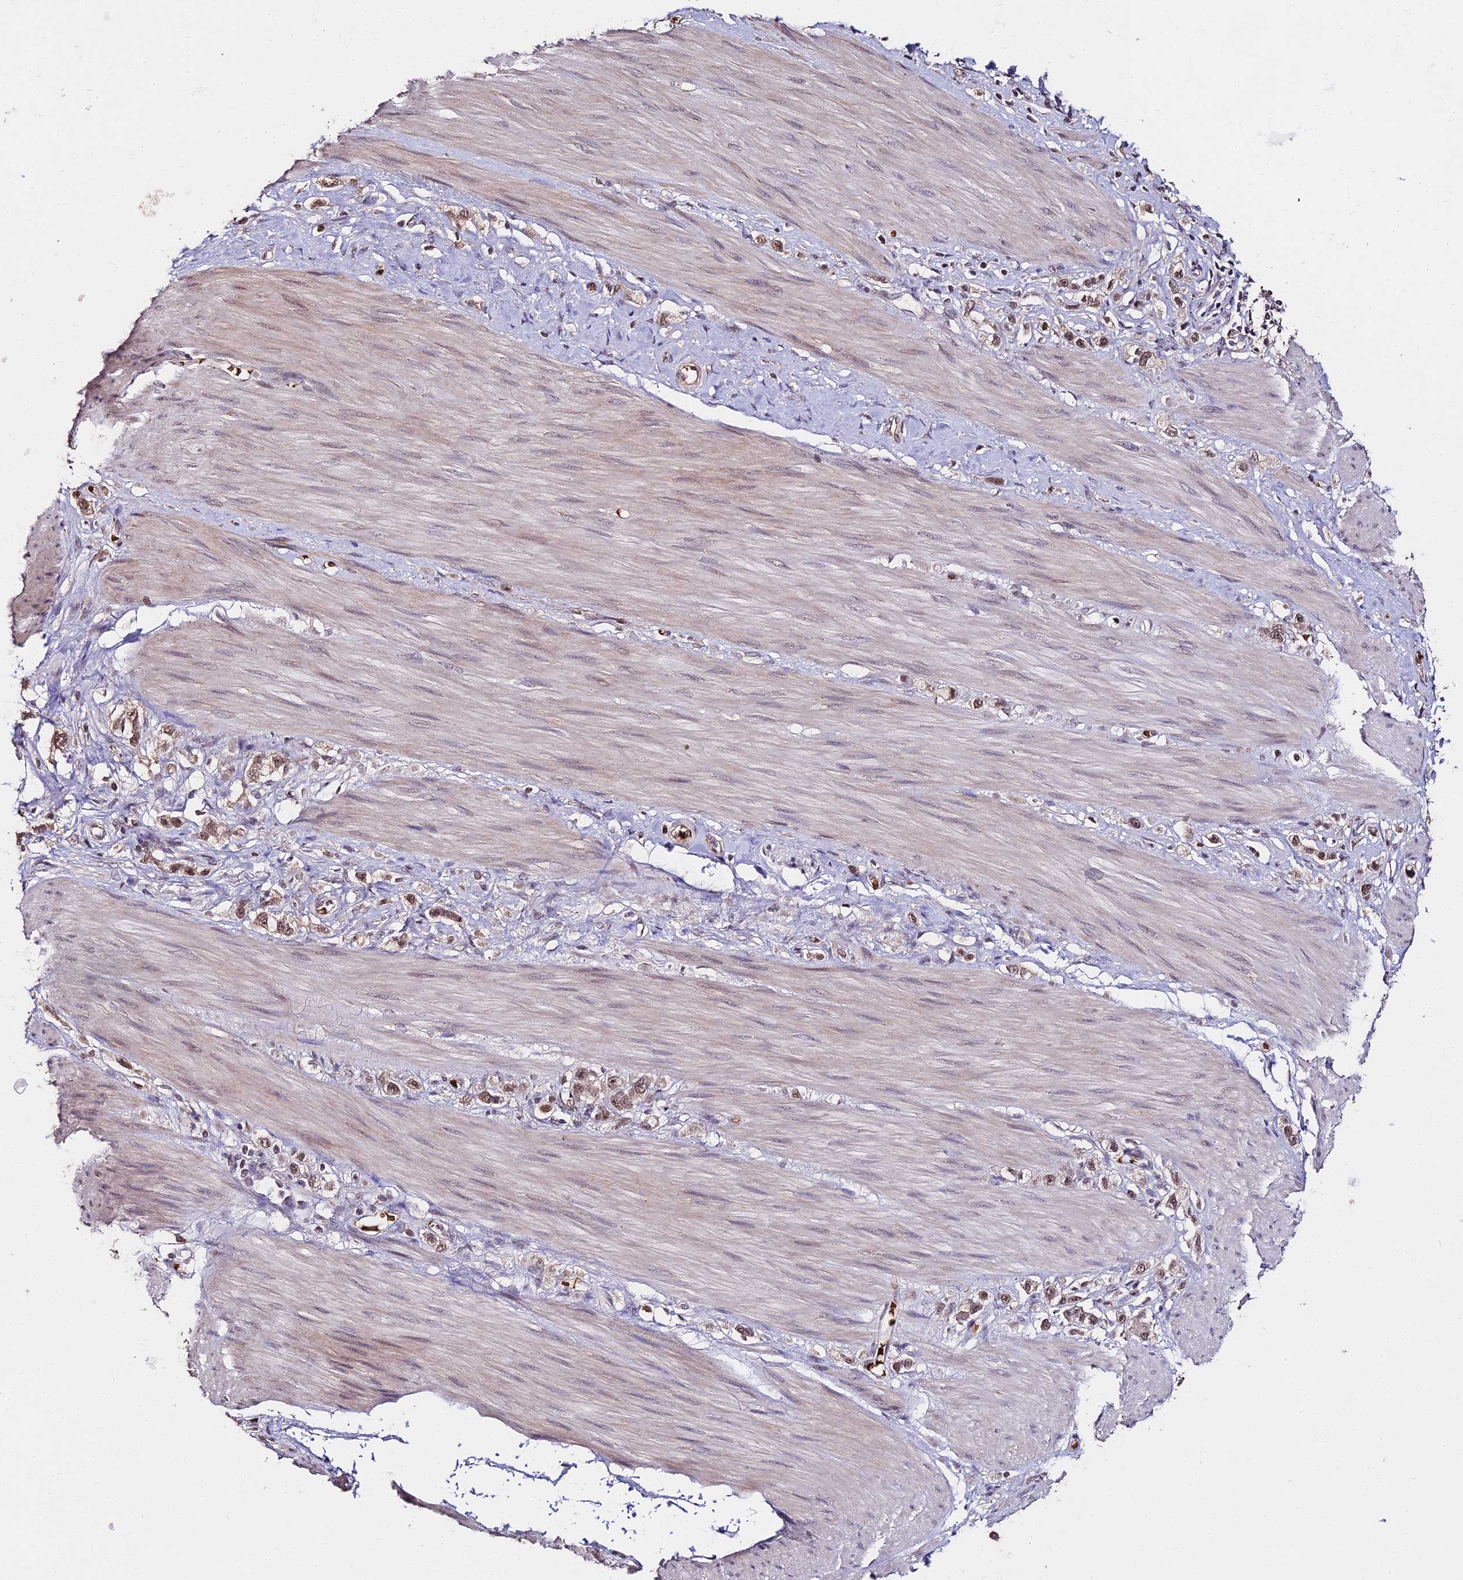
{"staining": {"intensity": "moderate", "quantity": ">75%", "location": "nuclear"}, "tissue": "stomach cancer", "cell_type": "Tumor cells", "image_type": "cancer", "snomed": [{"axis": "morphology", "description": "Adenocarcinoma, NOS"}, {"axis": "topography", "description": "Stomach"}], "caption": "Stomach cancer (adenocarcinoma) stained with immunohistochemistry (IHC) displays moderate nuclear staining in approximately >75% of tumor cells.", "gene": "ZDBF2", "patient": {"sex": "female", "age": 65}}